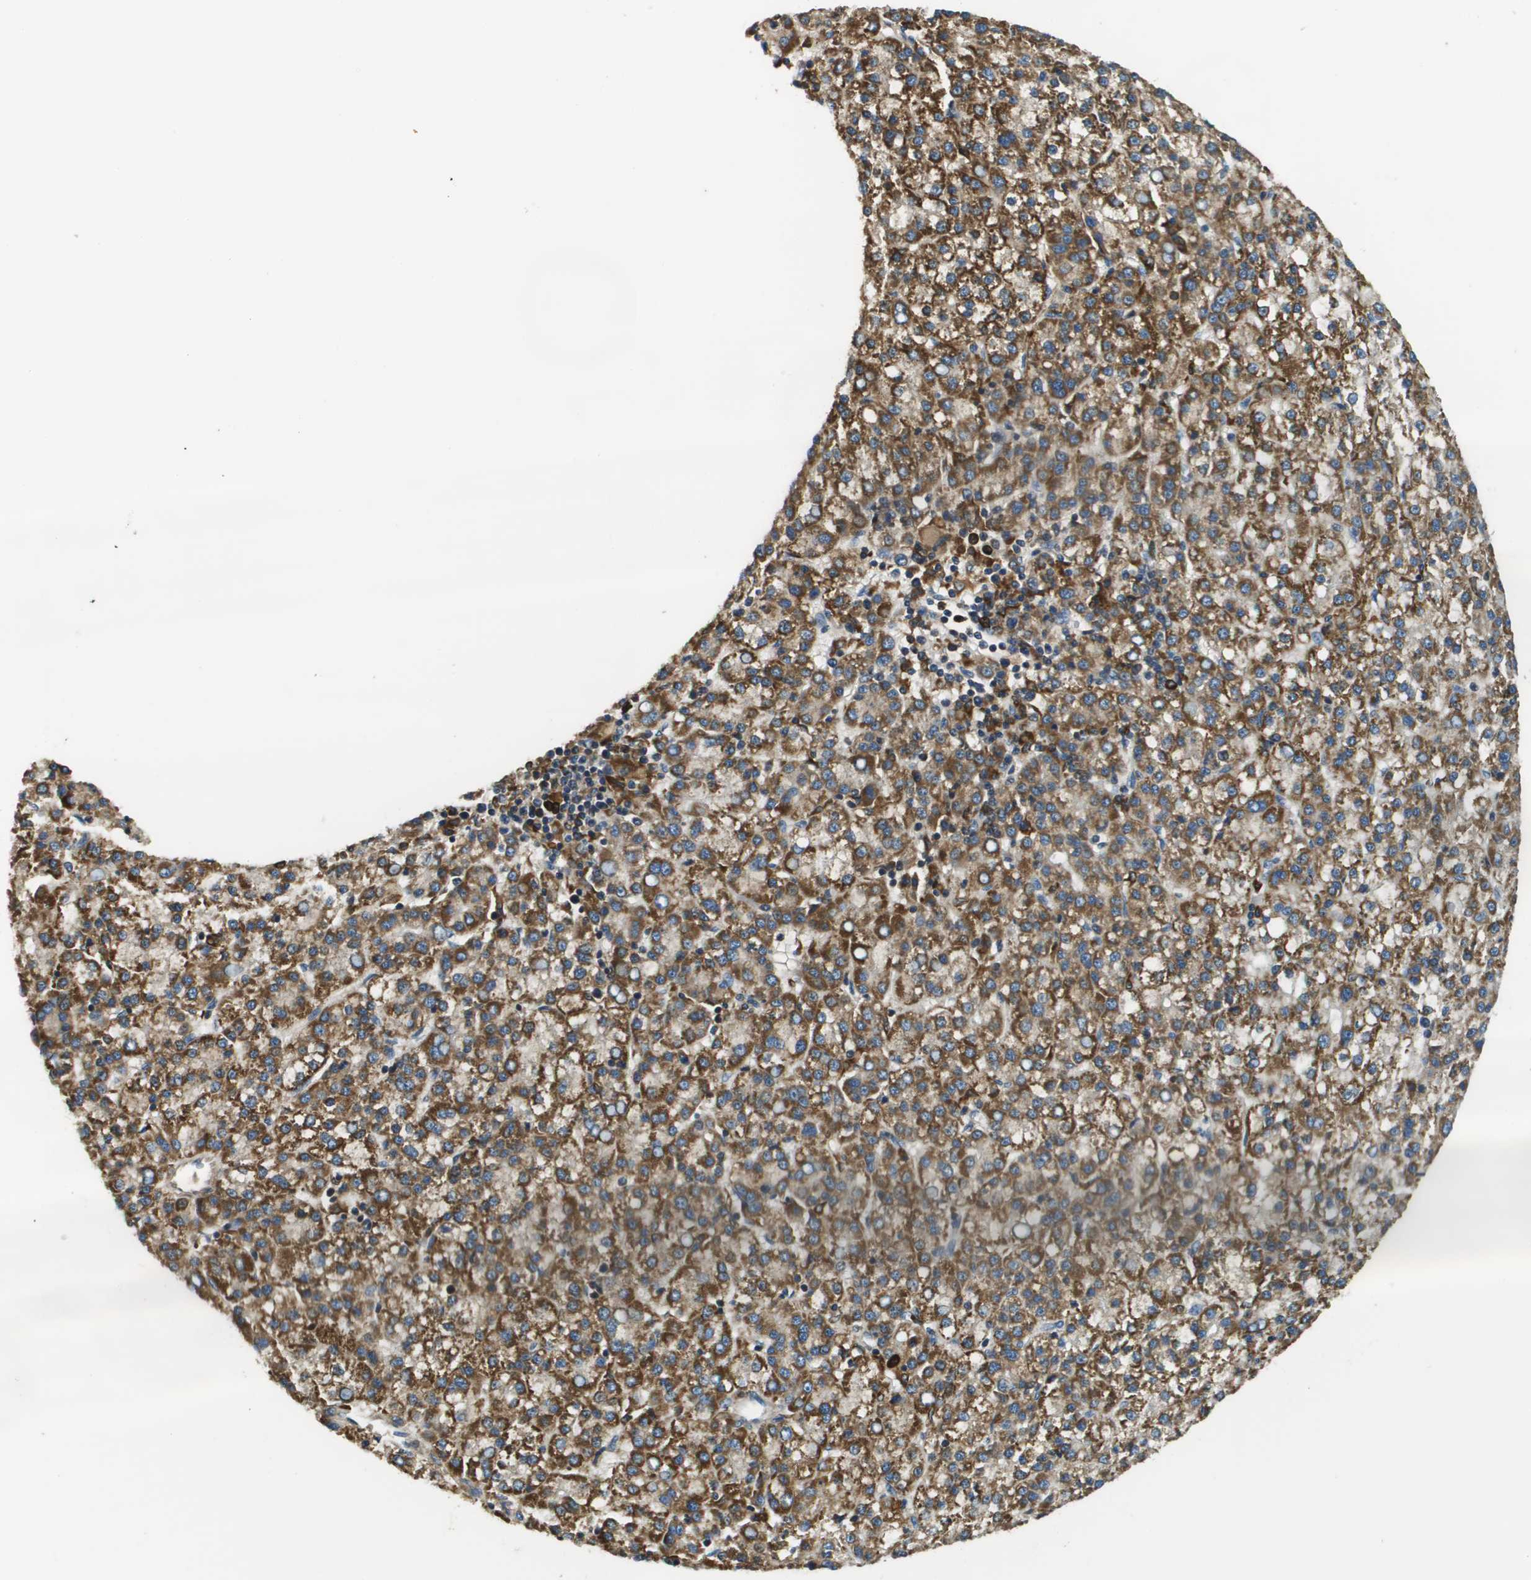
{"staining": {"intensity": "moderate", "quantity": ">75%", "location": "cytoplasmic/membranous"}, "tissue": "liver cancer", "cell_type": "Tumor cells", "image_type": "cancer", "snomed": [{"axis": "morphology", "description": "Carcinoma, Hepatocellular, NOS"}, {"axis": "topography", "description": "Liver"}], "caption": "Immunohistochemistry (IHC) of human liver hepatocellular carcinoma shows medium levels of moderate cytoplasmic/membranous expression in about >75% of tumor cells.", "gene": "CNPY3", "patient": {"sex": "female", "age": 58}}